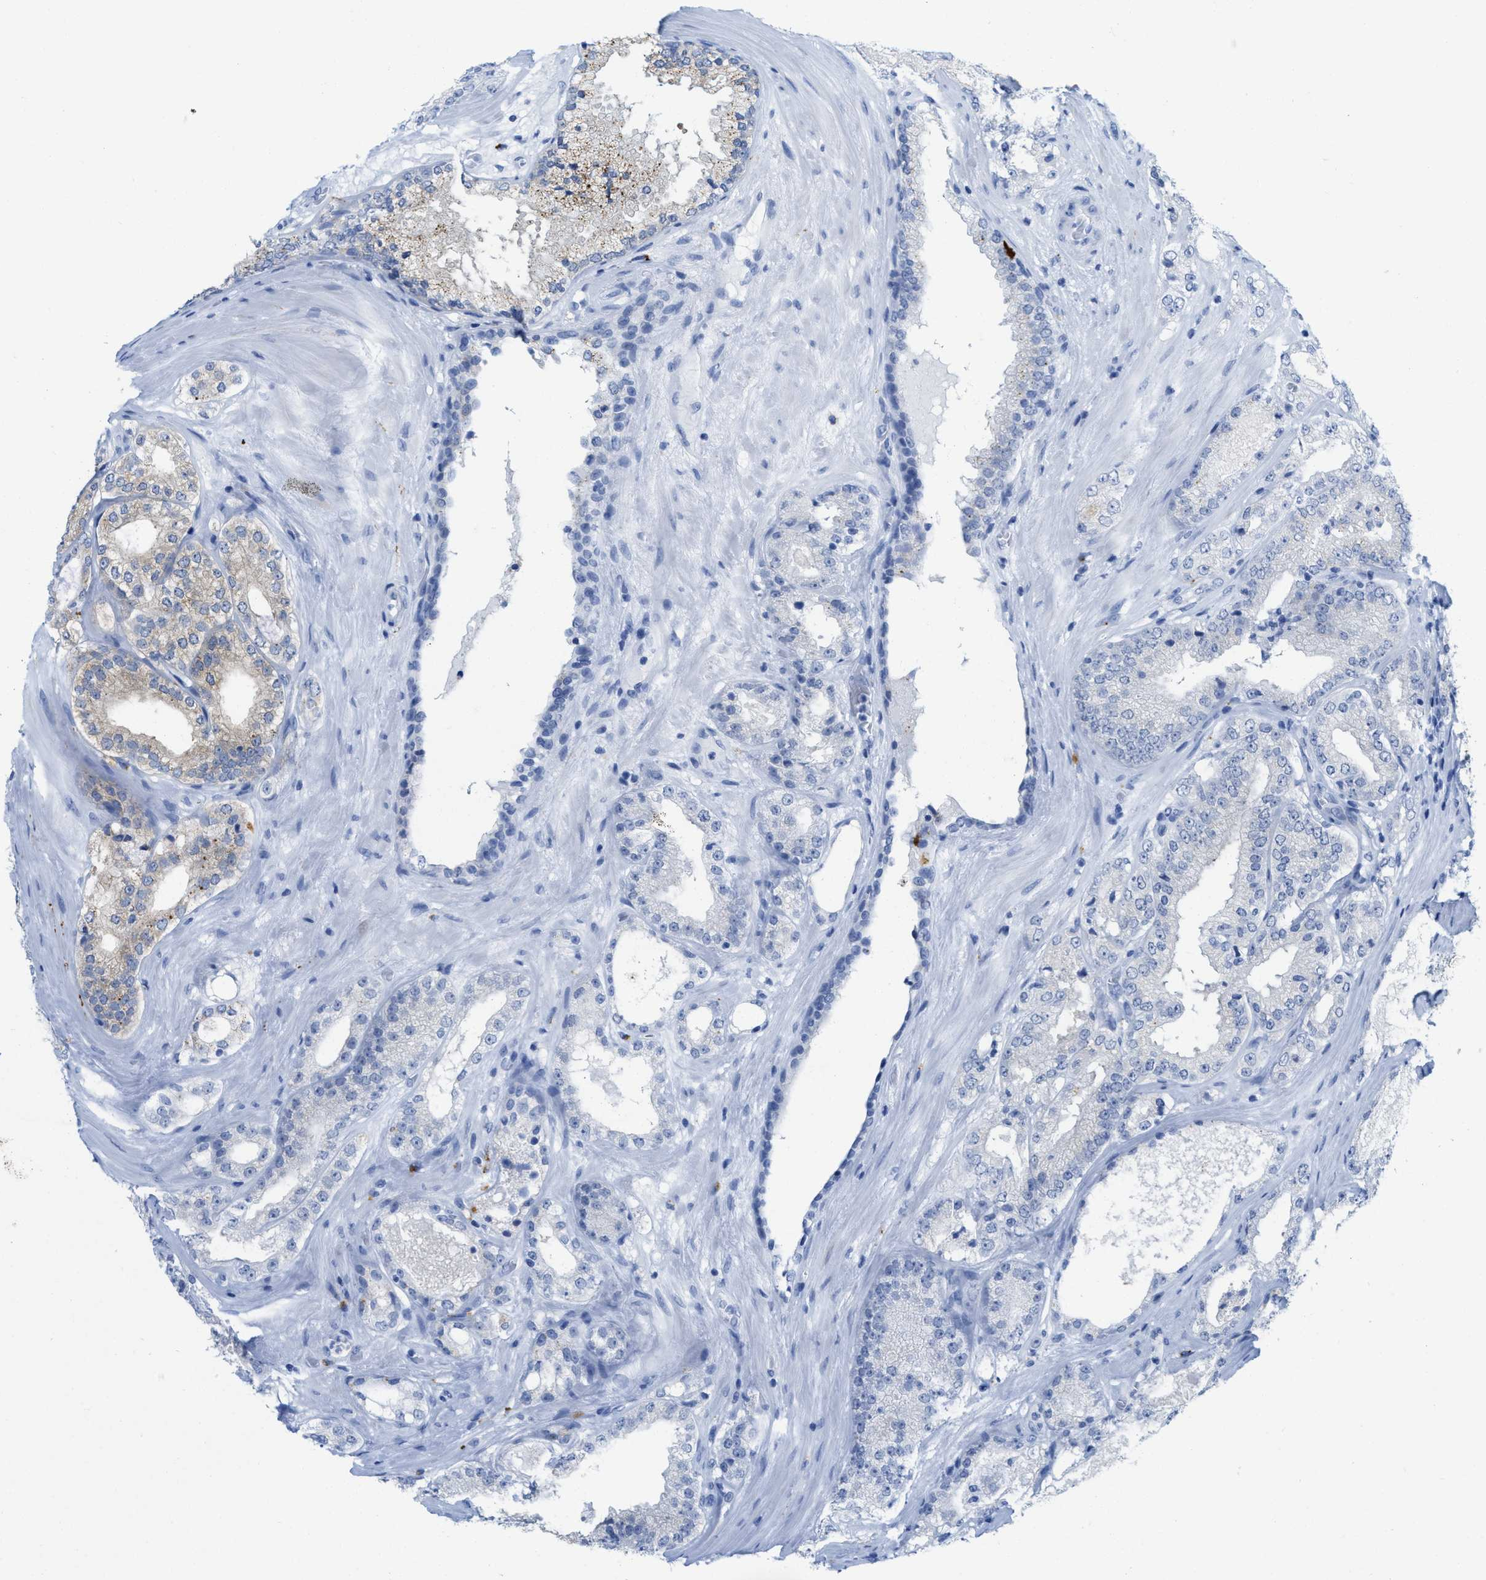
{"staining": {"intensity": "moderate", "quantity": "<25%", "location": "cytoplasmic/membranous"}, "tissue": "prostate cancer", "cell_type": "Tumor cells", "image_type": "cancer", "snomed": [{"axis": "morphology", "description": "Adenocarcinoma, High grade"}, {"axis": "topography", "description": "Prostate"}], "caption": "This image shows immunohistochemistry (IHC) staining of human adenocarcinoma (high-grade) (prostate), with low moderate cytoplasmic/membranous positivity in about <25% of tumor cells.", "gene": "WDR4", "patient": {"sex": "male", "age": 65}}